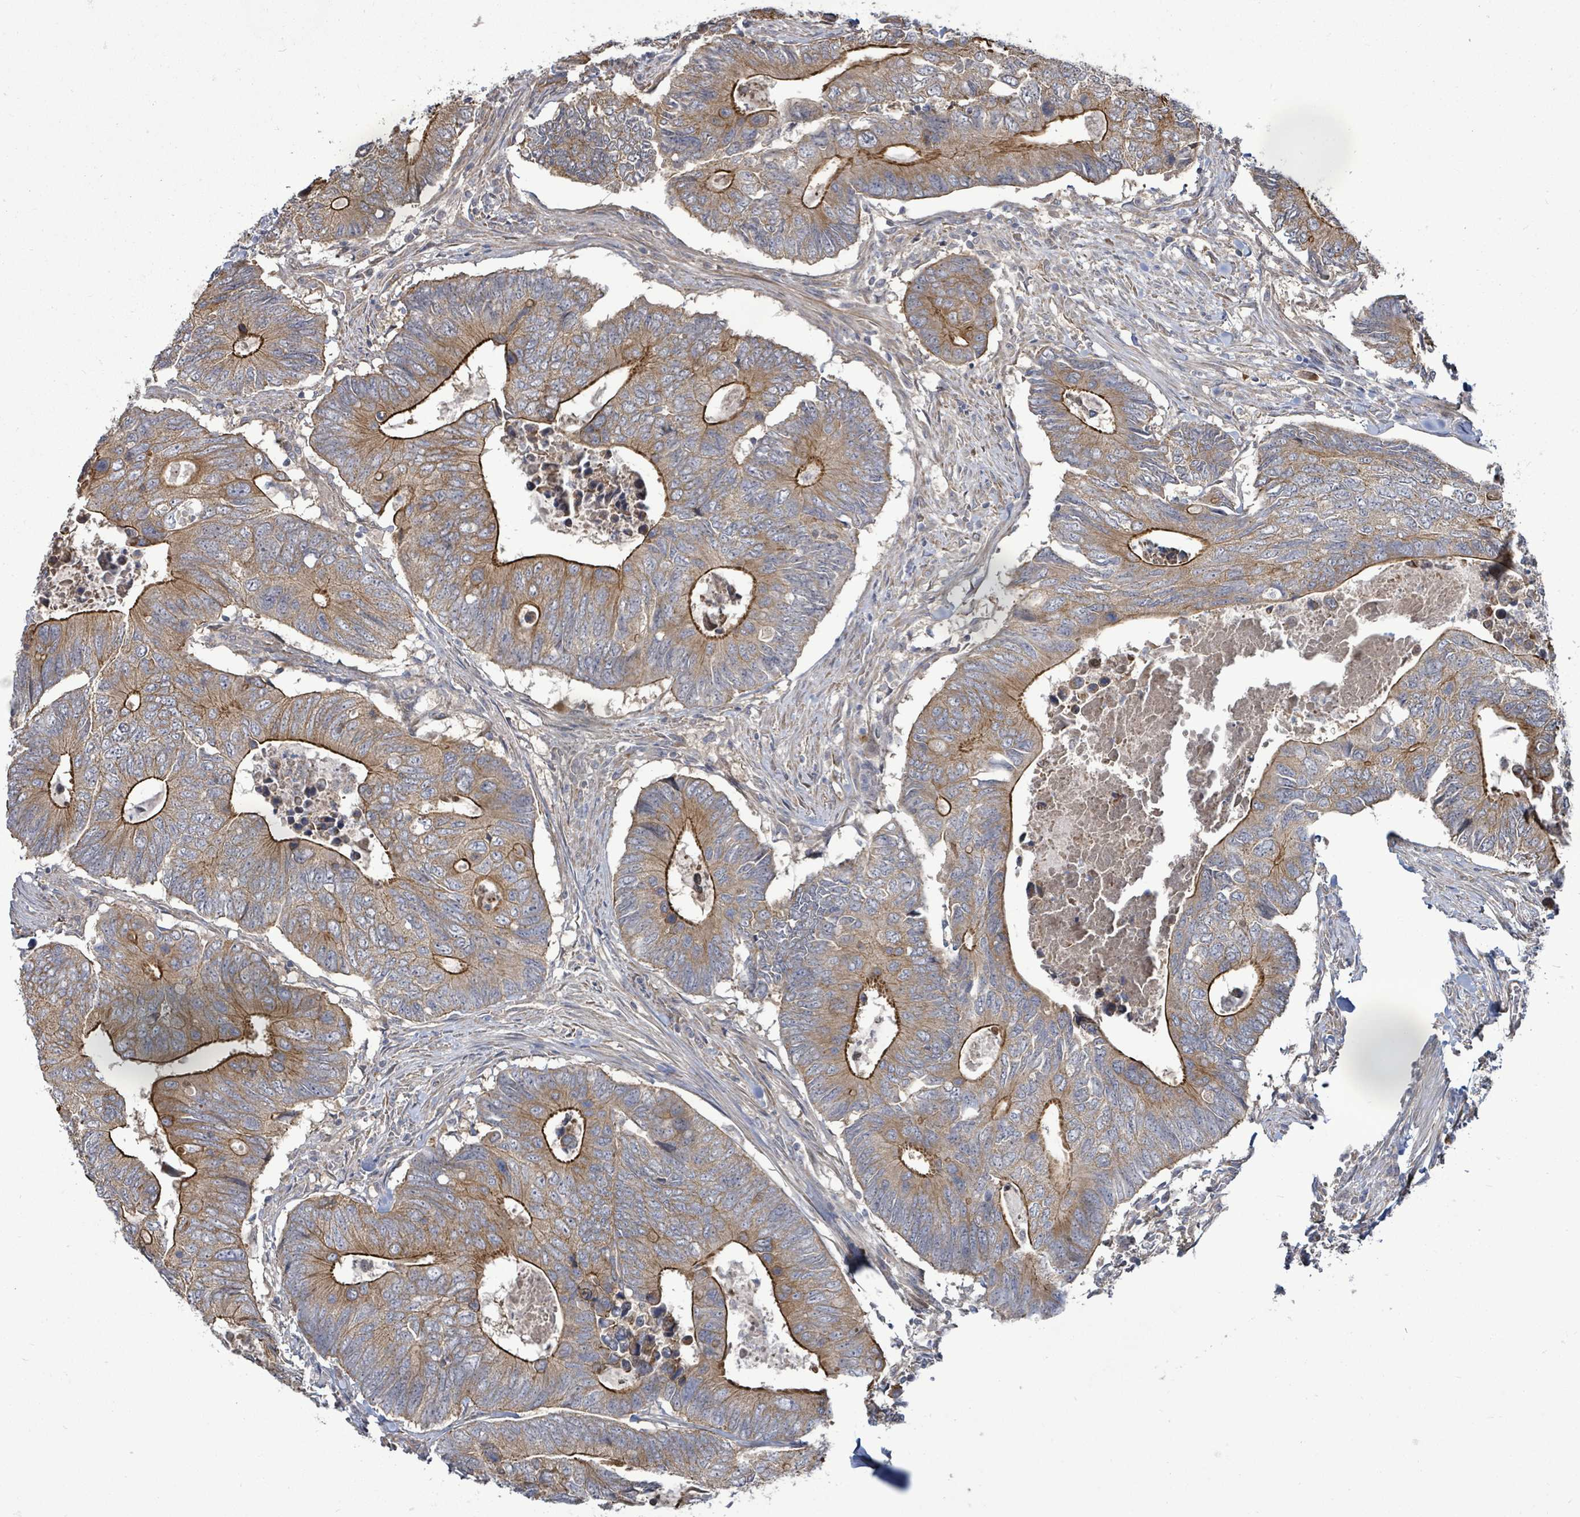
{"staining": {"intensity": "strong", "quantity": ">75%", "location": "cytoplasmic/membranous"}, "tissue": "colorectal cancer", "cell_type": "Tumor cells", "image_type": "cancer", "snomed": [{"axis": "morphology", "description": "Adenocarcinoma, NOS"}, {"axis": "topography", "description": "Colon"}], "caption": "Immunohistochemical staining of human adenocarcinoma (colorectal) shows high levels of strong cytoplasmic/membranous protein staining in approximately >75% of tumor cells.", "gene": "KBTBD11", "patient": {"sex": "male", "age": 87}}